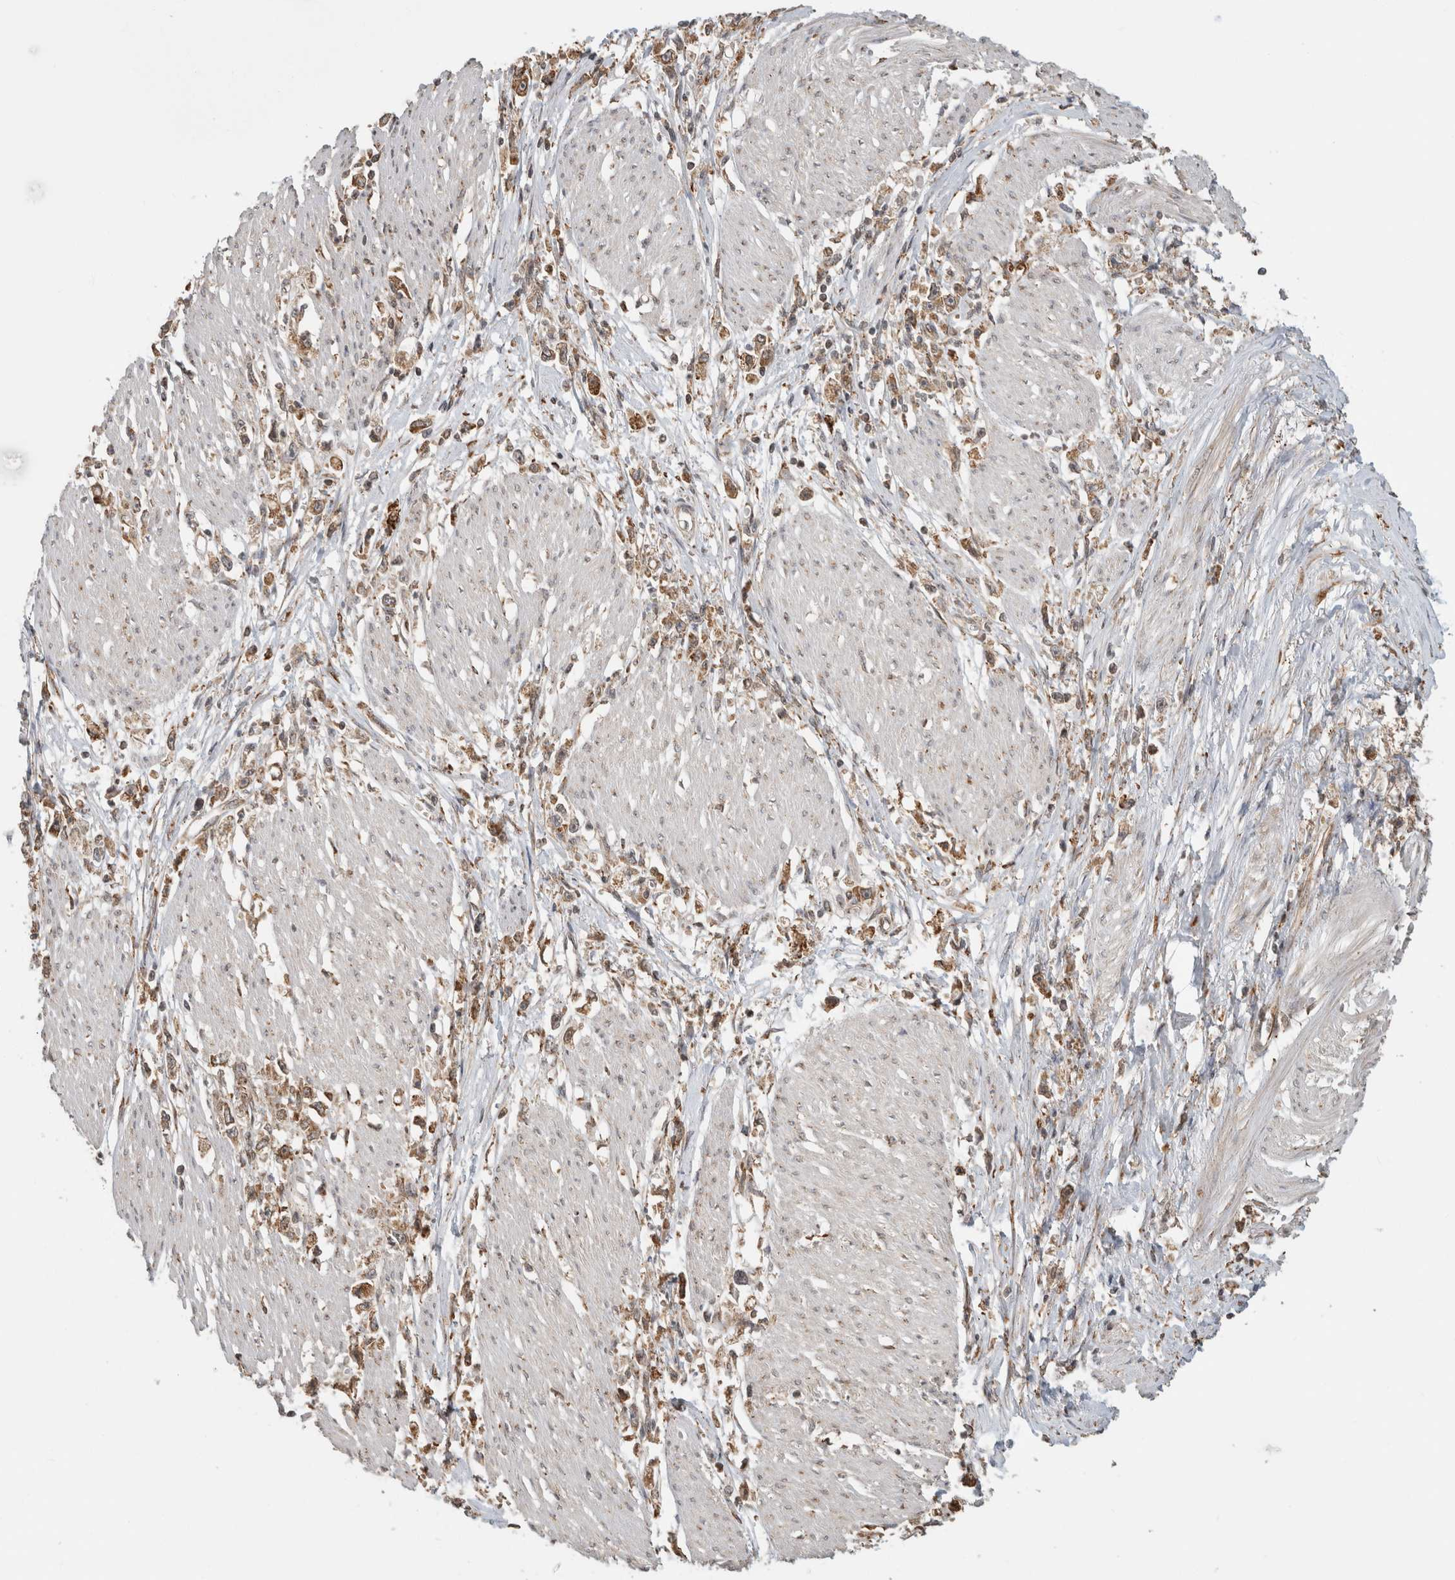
{"staining": {"intensity": "moderate", "quantity": ">75%", "location": "cytoplasmic/membranous"}, "tissue": "stomach cancer", "cell_type": "Tumor cells", "image_type": "cancer", "snomed": [{"axis": "morphology", "description": "Adenocarcinoma, NOS"}, {"axis": "topography", "description": "Stomach"}], "caption": "Stomach adenocarcinoma stained with immunohistochemistry reveals moderate cytoplasmic/membranous positivity in approximately >75% of tumor cells. The protein of interest is shown in brown color, while the nuclei are stained blue.", "gene": "MS4A7", "patient": {"sex": "female", "age": 59}}